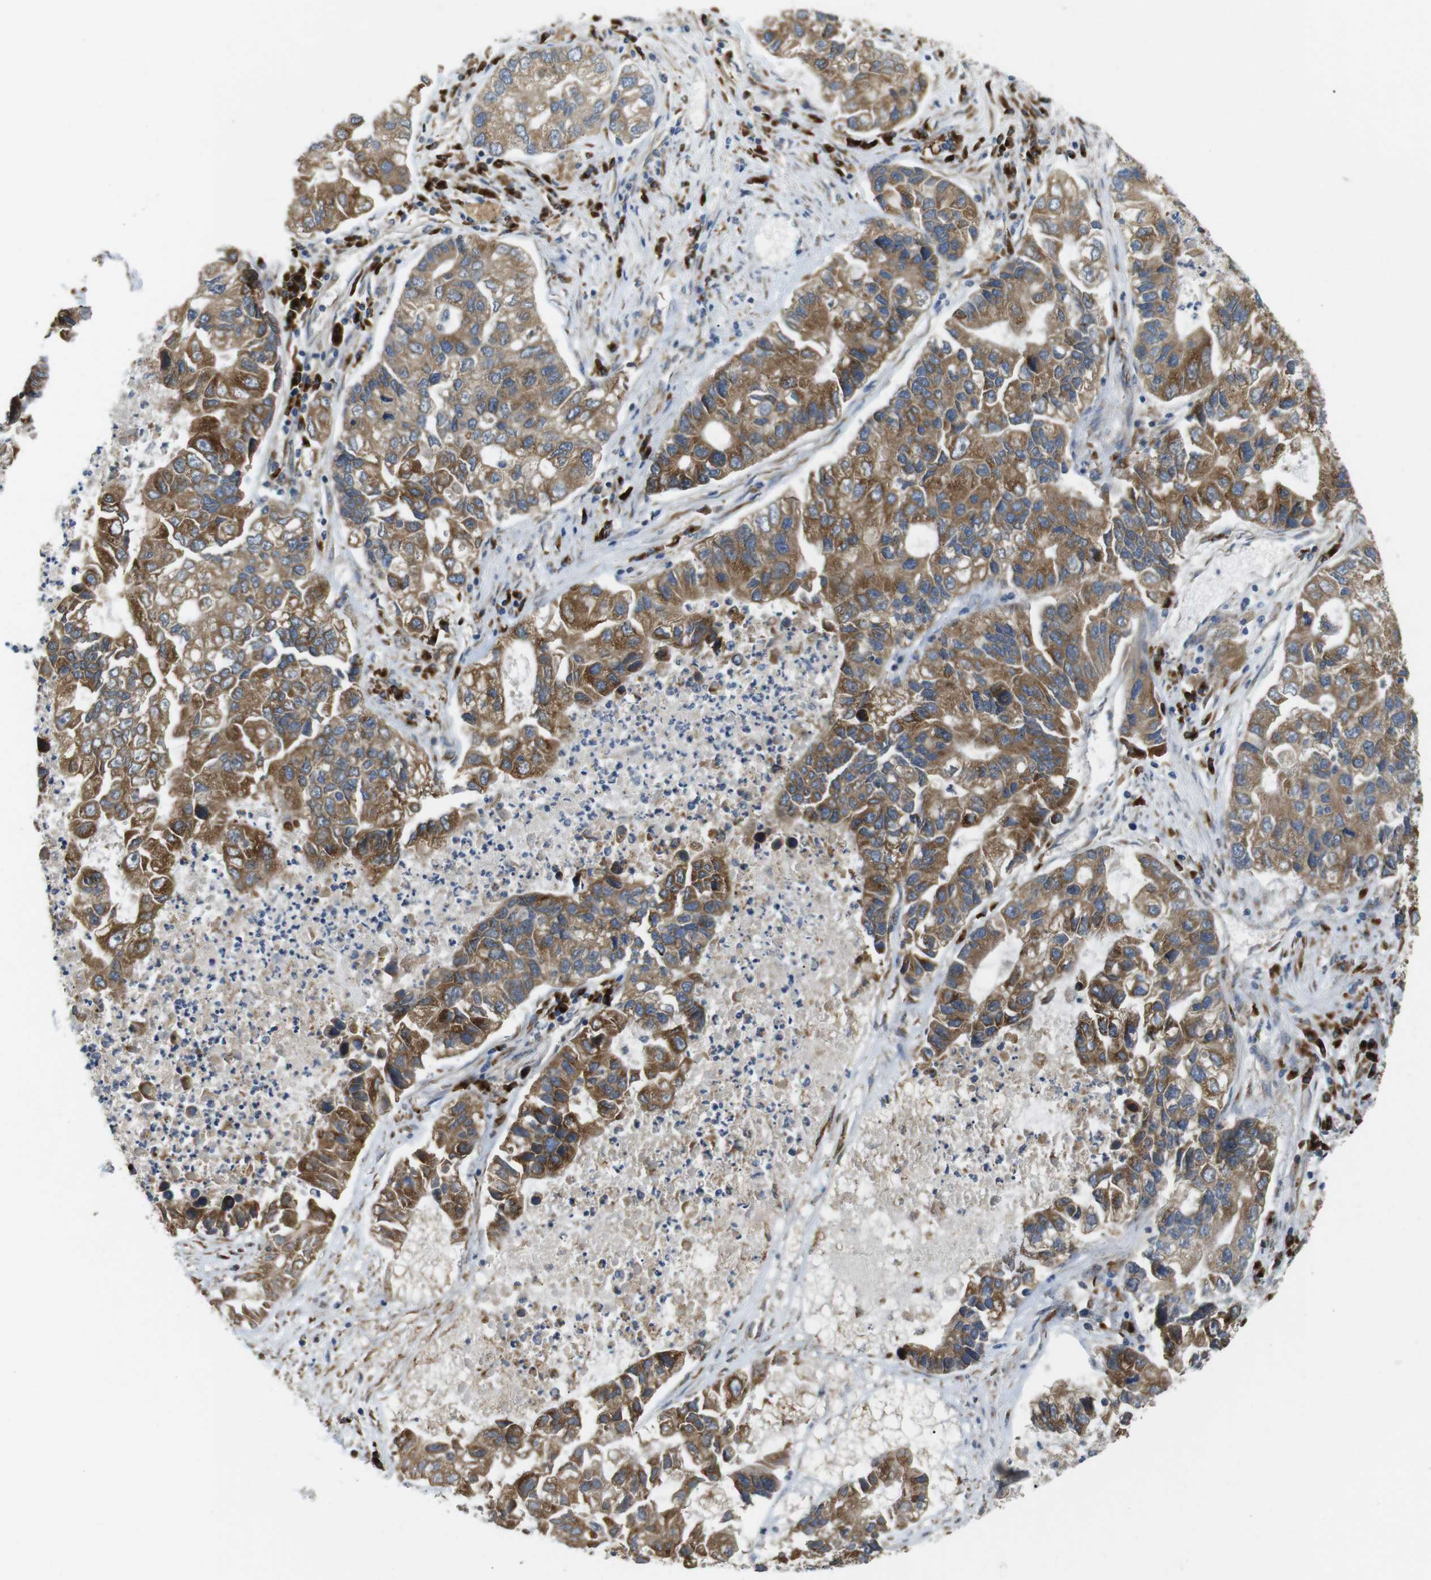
{"staining": {"intensity": "moderate", "quantity": ">75%", "location": "cytoplasmic/membranous"}, "tissue": "lung cancer", "cell_type": "Tumor cells", "image_type": "cancer", "snomed": [{"axis": "morphology", "description": "Adenocarcinoma, NOS"}, {"axis": "topography", "description": "Lung"}], "caption": "Lung adenocarcinoma stained with immunohistochemistry (IHC) shows moderate cytoplasmic/membranous staining in approximately >75% of tumor cells. (DAB IHC, brown staining for protein, blue staining for nuclei).", "gene": "TMEM143", "patient": {"sex": "female", "age": 51}}